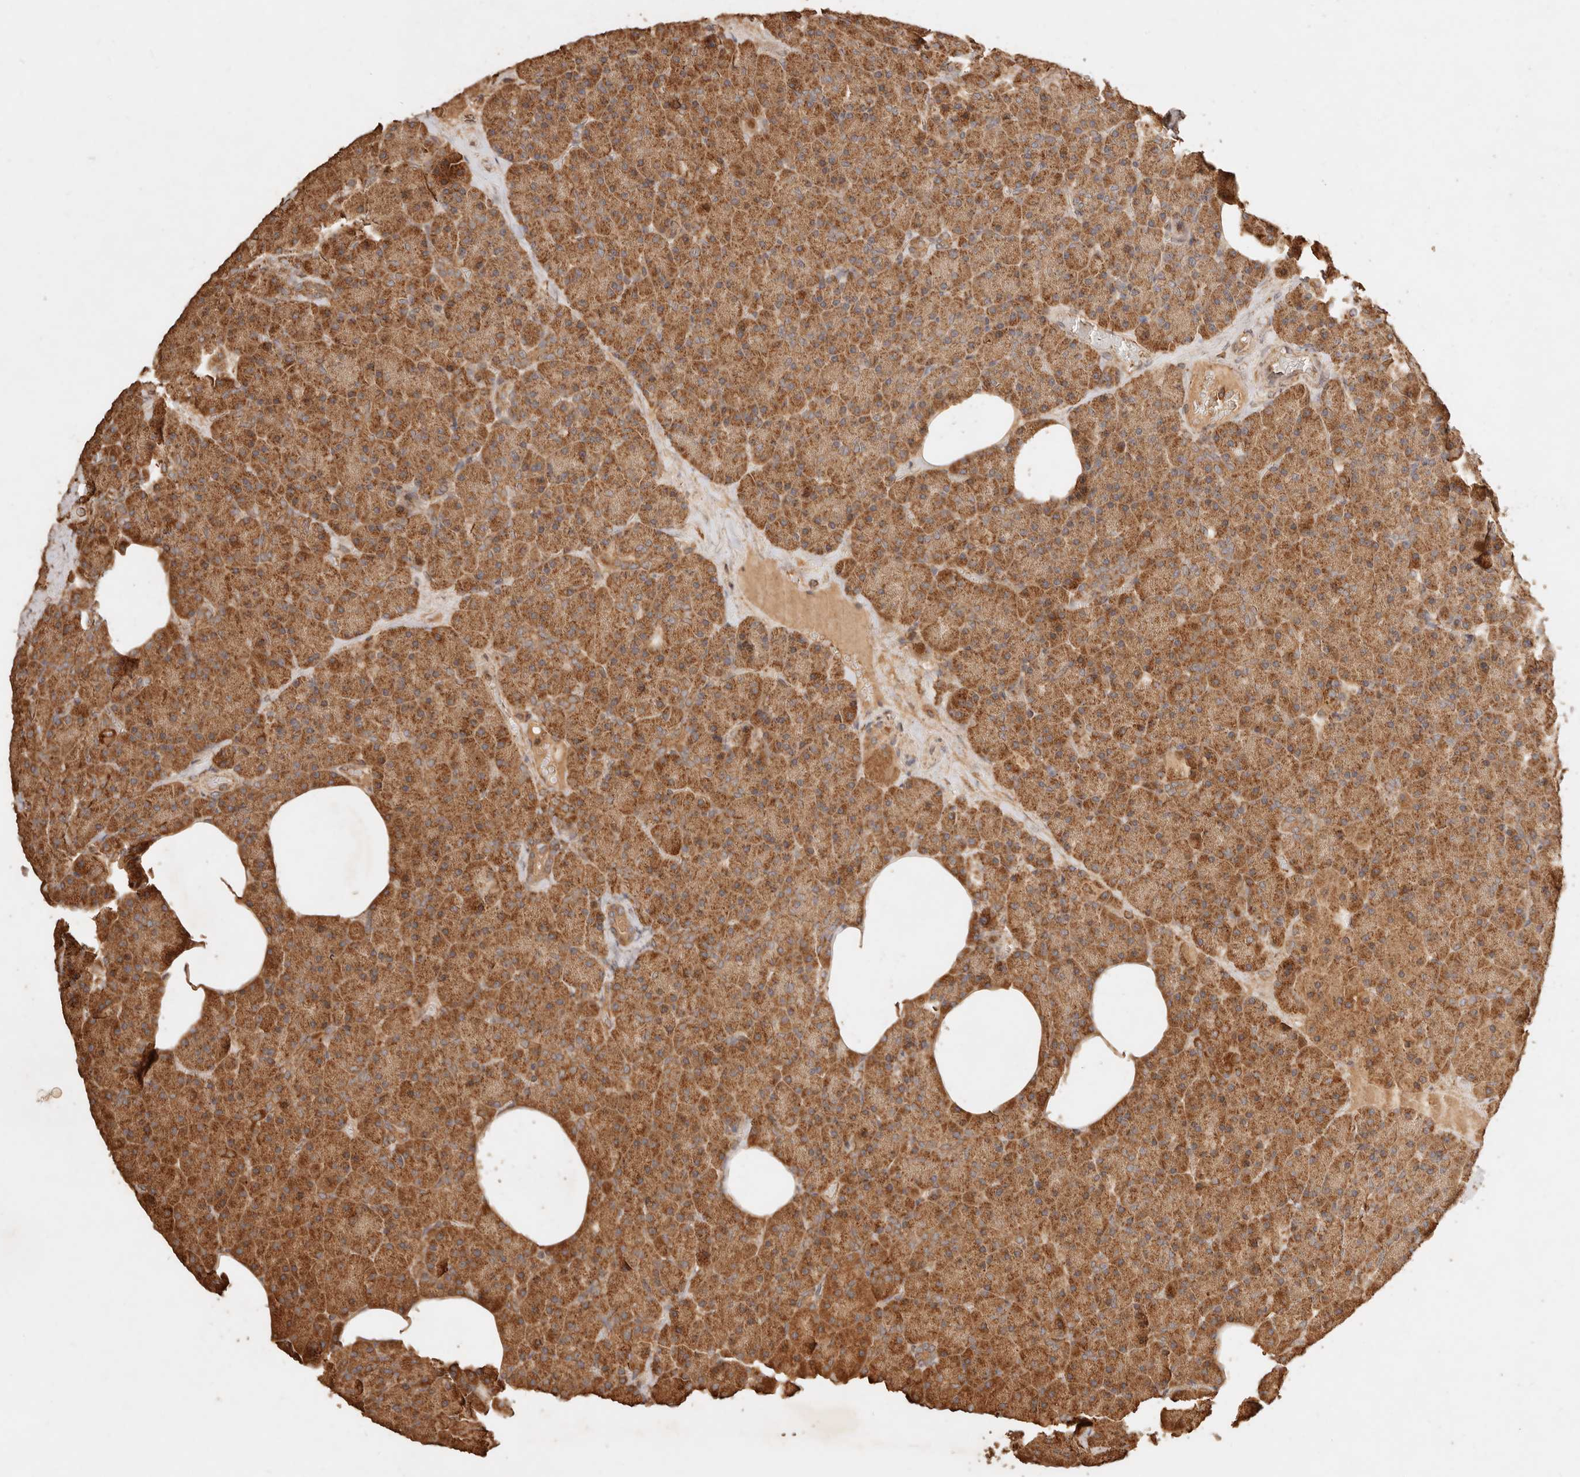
{"staining": {"intensity": "moderate", "quantity": ">75%", "location": "cytoplasmic/membranous"}, "tissue": "pancreas", "cell_type": "Exocrine glandular cells", "image_type": "normal", "snomed": [{"axis": "morphology", "description": "Normal tissue, NOS"}, {"axis": "morphology", "description": "Carcinoid, malignant, NOS"}, {"axis": "topography", "description": "Pancreas"}], "caption": "Protein expression by immunohistochemistry (IHC) demonstrates moderate cytoplasmic/membranous staining in about >75% of exocrine glandular cells in normal pancreas. (DAB = brown stain, brightfield microscopy at high magnification).", "gene": "FAM180B", "patient": {"sex": "female", "age": 35}}